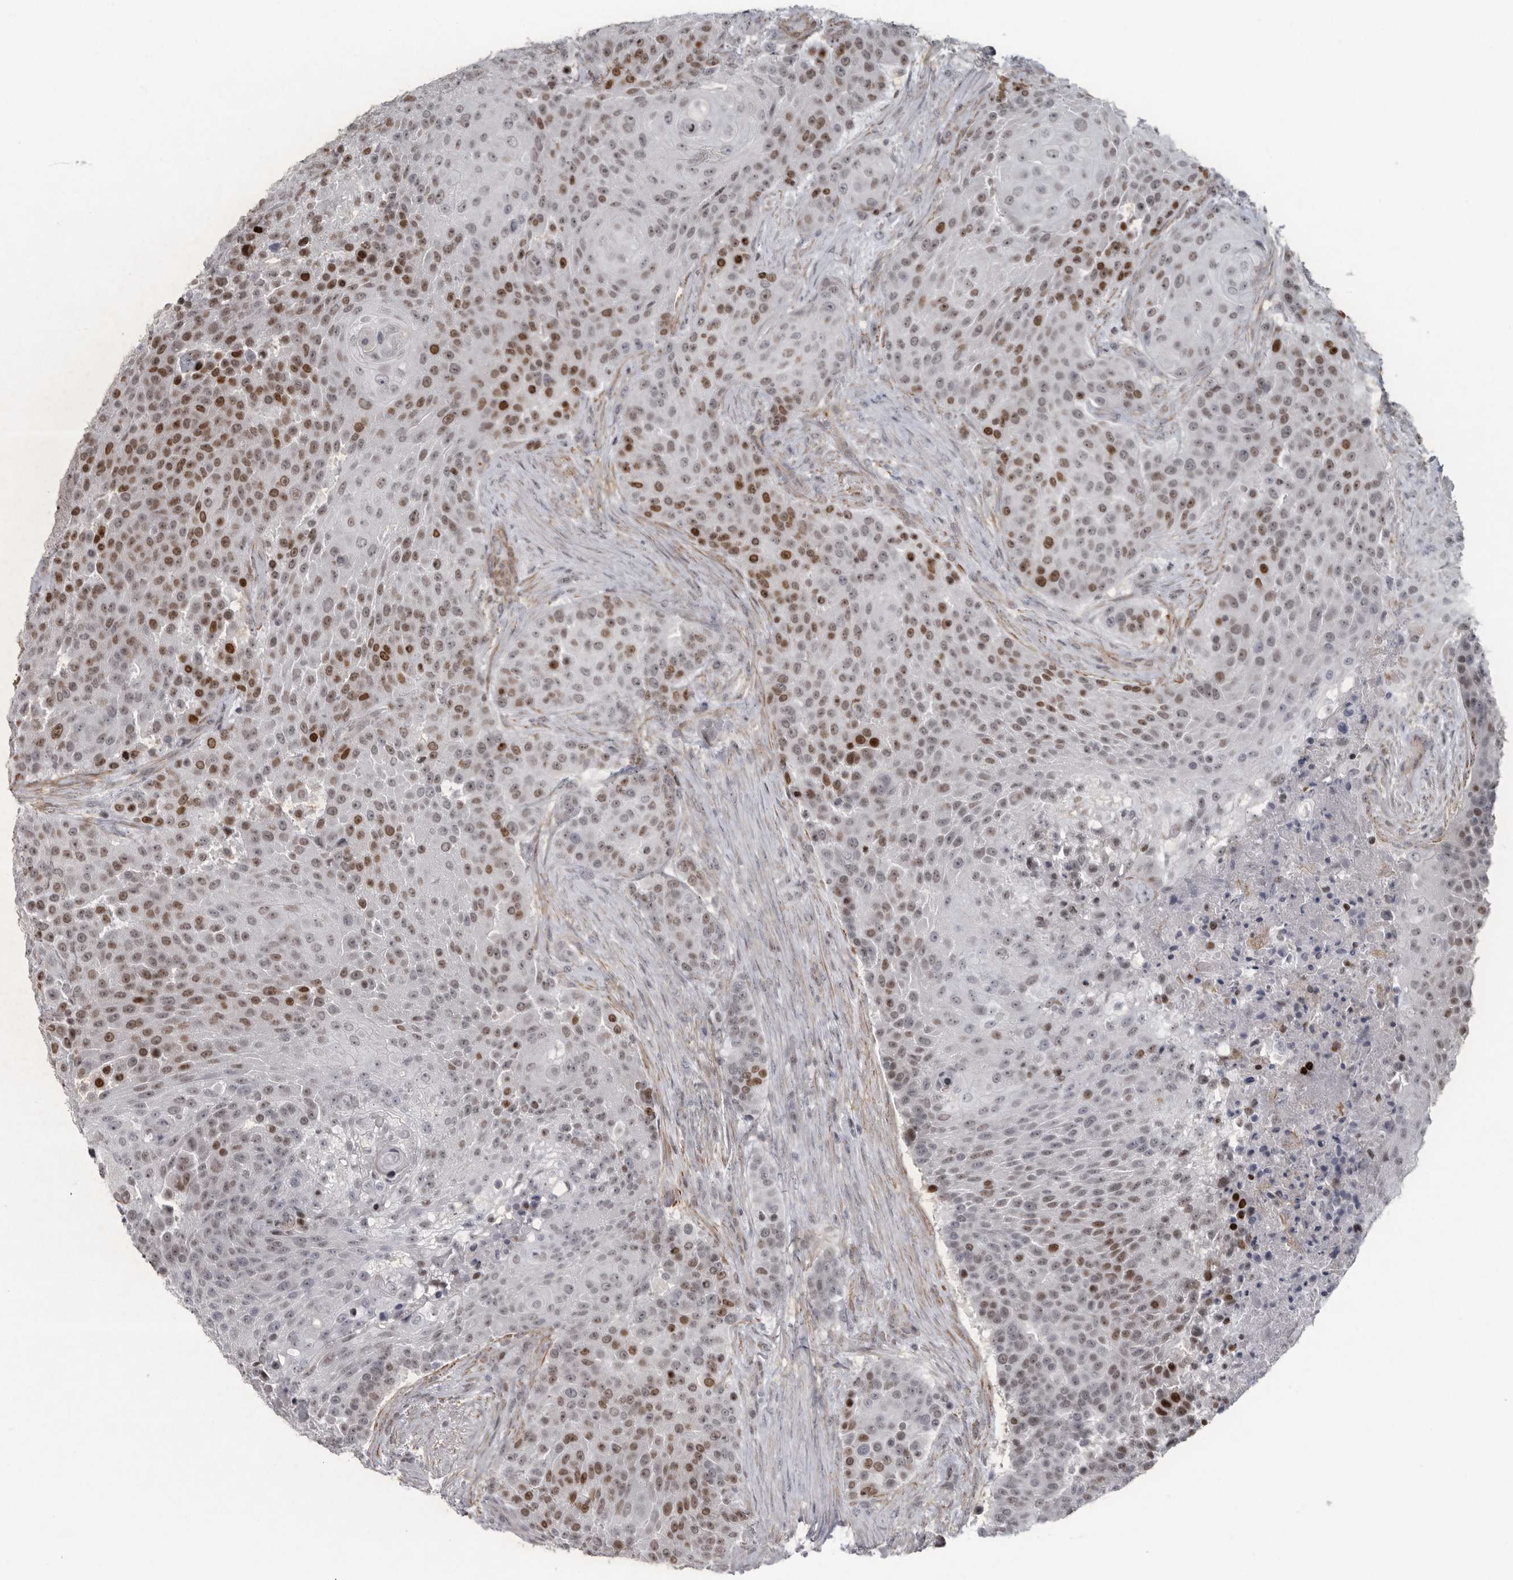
{"staining": {"intensity": "strong", "quantity": "25%-75%", "location": "nuclear"}, "tissue": "urothelial cancer", "cell_type": "Tumor cells", "image_type": "cancer", "snomed": [{"axis": "morphology", "description": "Urothelial carcinoma, High grade"}, {"axis": "topography", "description": "Urinary bladder"}], "caption": "Immunohistochemistry (DAB (3,3'-diaminobenzidine)) staining of human urothelial cancer demonstrates strong nuclear protein expression in about 25%-75% of tumor cells. (Brightfield microscopy of DAB IHC at high magnification).", "gene": "HMGN3", "patient": {"sex": "female", "age": 63}}